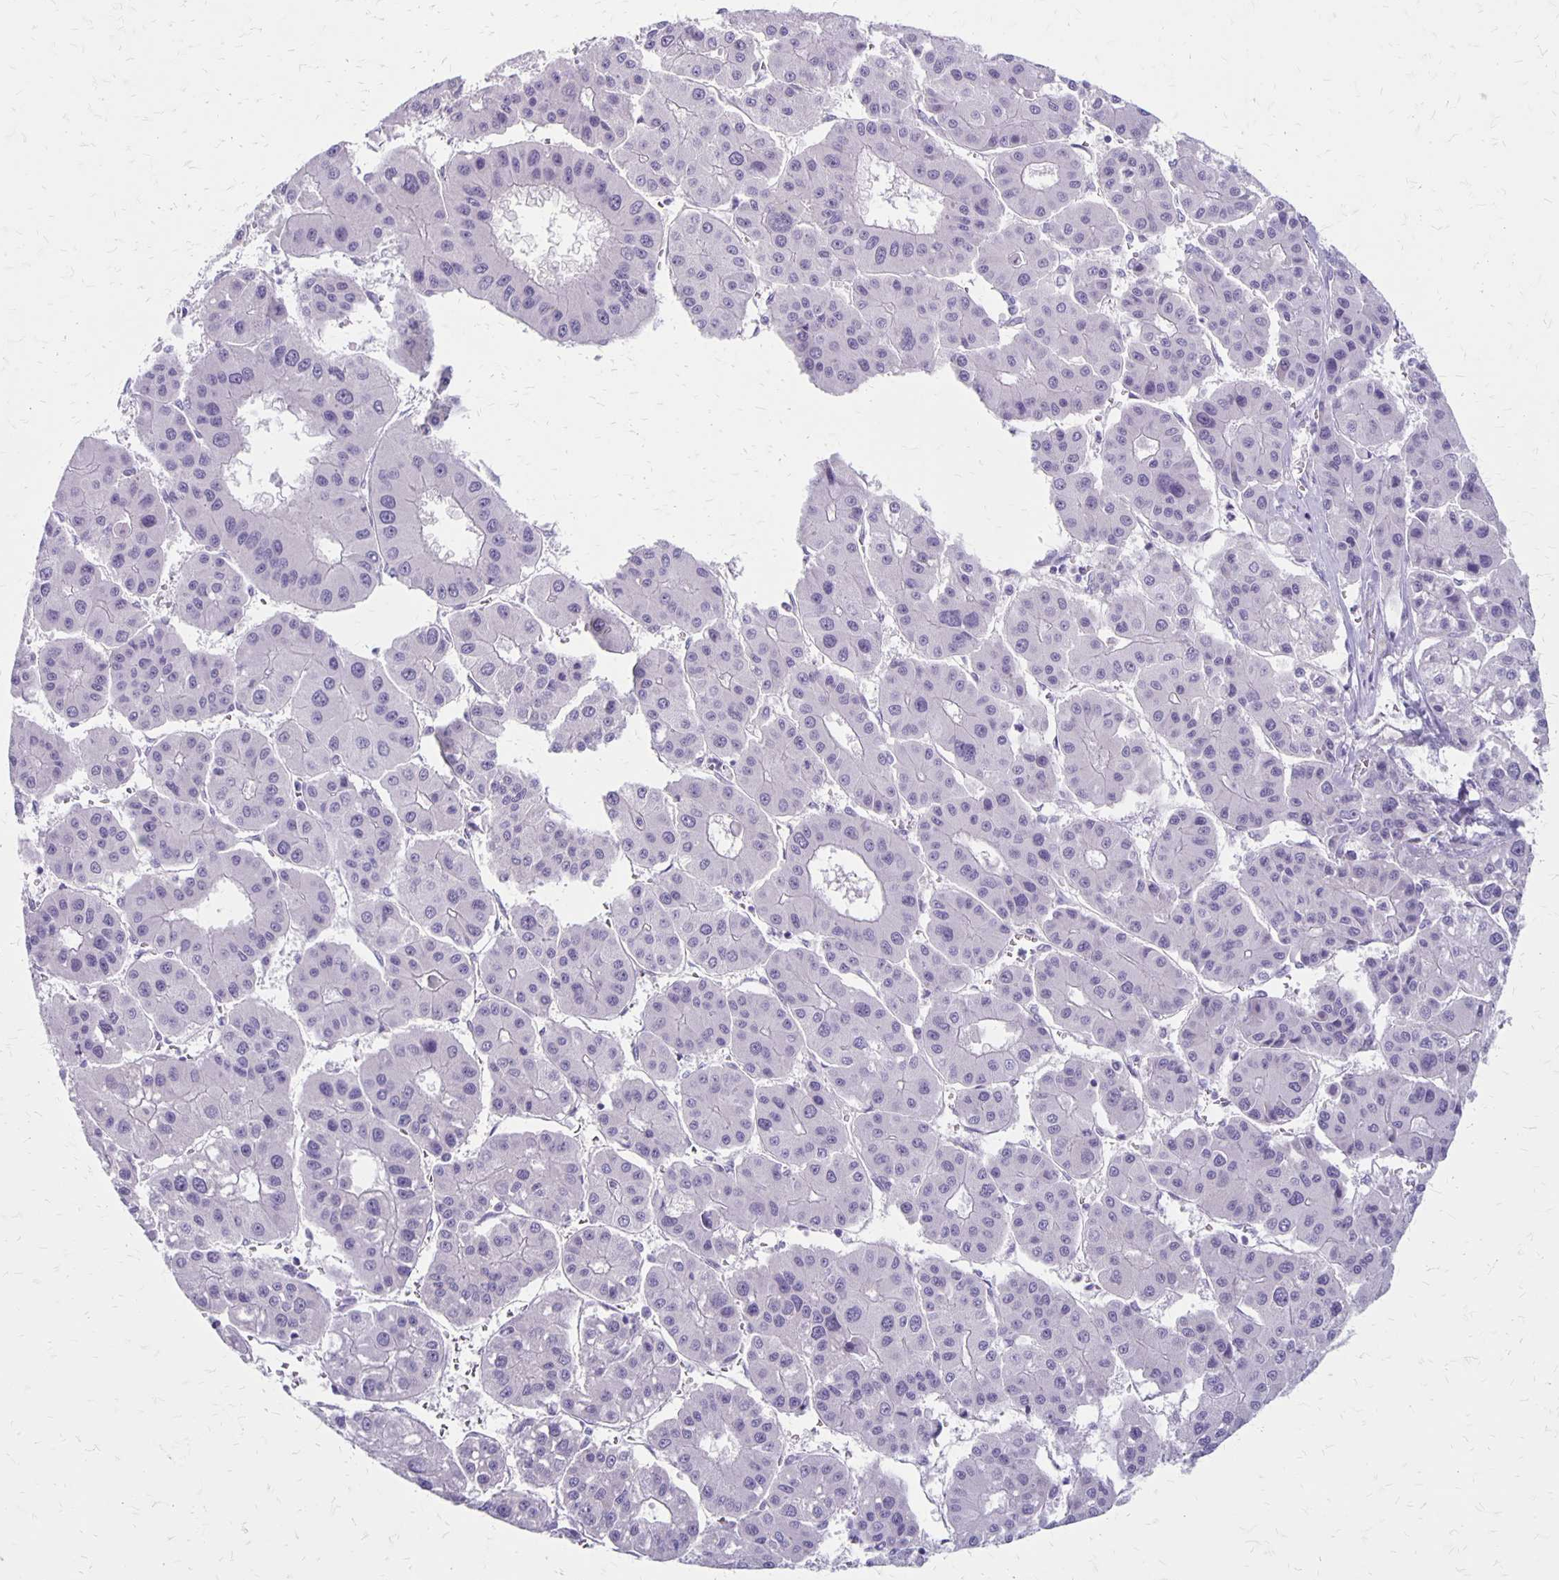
{"staining": {"intensity": "negative", "quantity": "none", "location": "none"}, "tissue": "liver cancer", "cell_type": "Tumor cells", "image_type": "cancer", "snomed": [{"axis": "morphology", "description": "Carcinoma, Hepatocellular, NOS"}, {"axis": "topography", "description": "Liver"}], "caption": "Immunohistochemistry of liver cancer exhibits no positivity in tumor cells.", "gene": "HOMER1", "patient": {"sex": "male", "age": 73}}